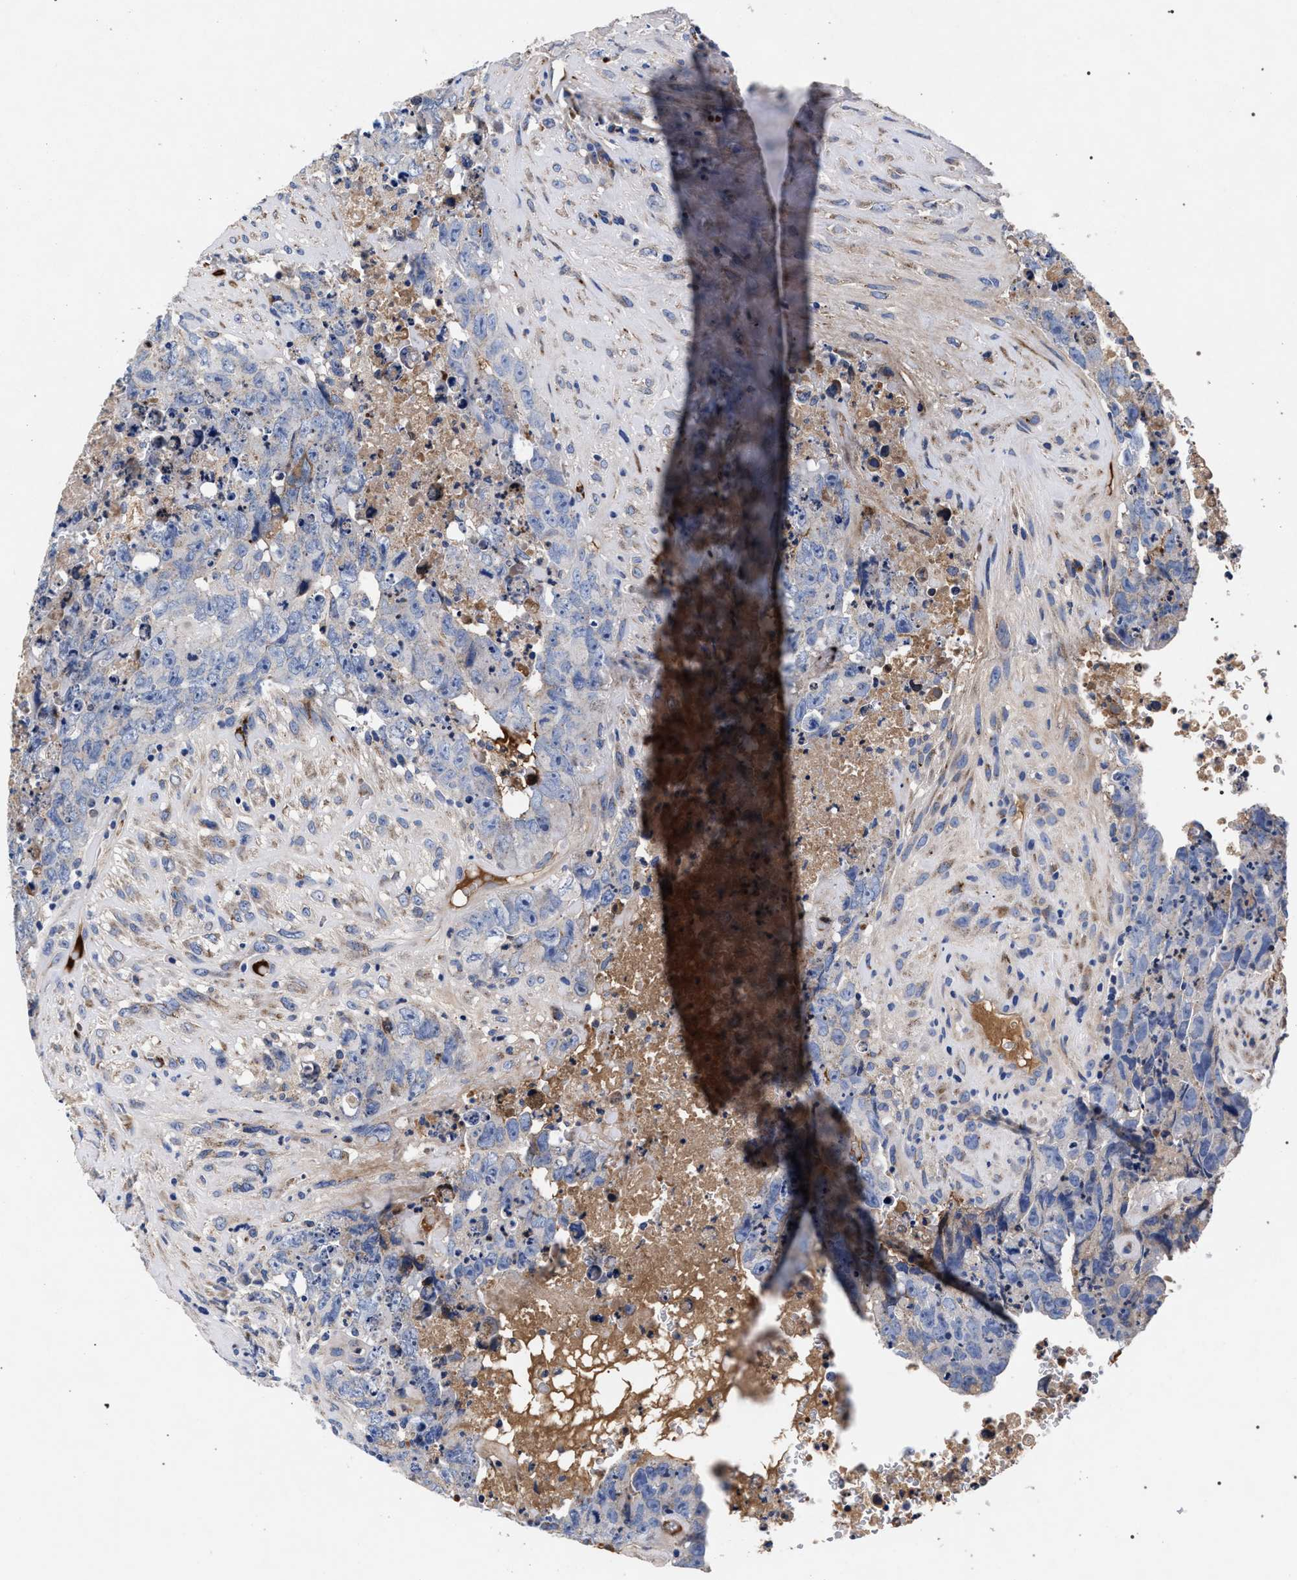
{"staining": {"intensity": "negative", "quantity": "none", "location": "none"}, "tissue": "testis cancer", "cell_type": "Tumor cells", "image_type": "cancer", "snomed": [{"axis": "morphology", "description": "Carcinoma, Embryonal, NOS"}, {"axis": "topography", "description": "Testis"}], "caption": "A histopathology image of embryonal carcinoma (testis) stained for a protein reveals no brown staining in tumor cells.", "gene": "ACOX1", "patient": {"sex": "male", "age": 32}}